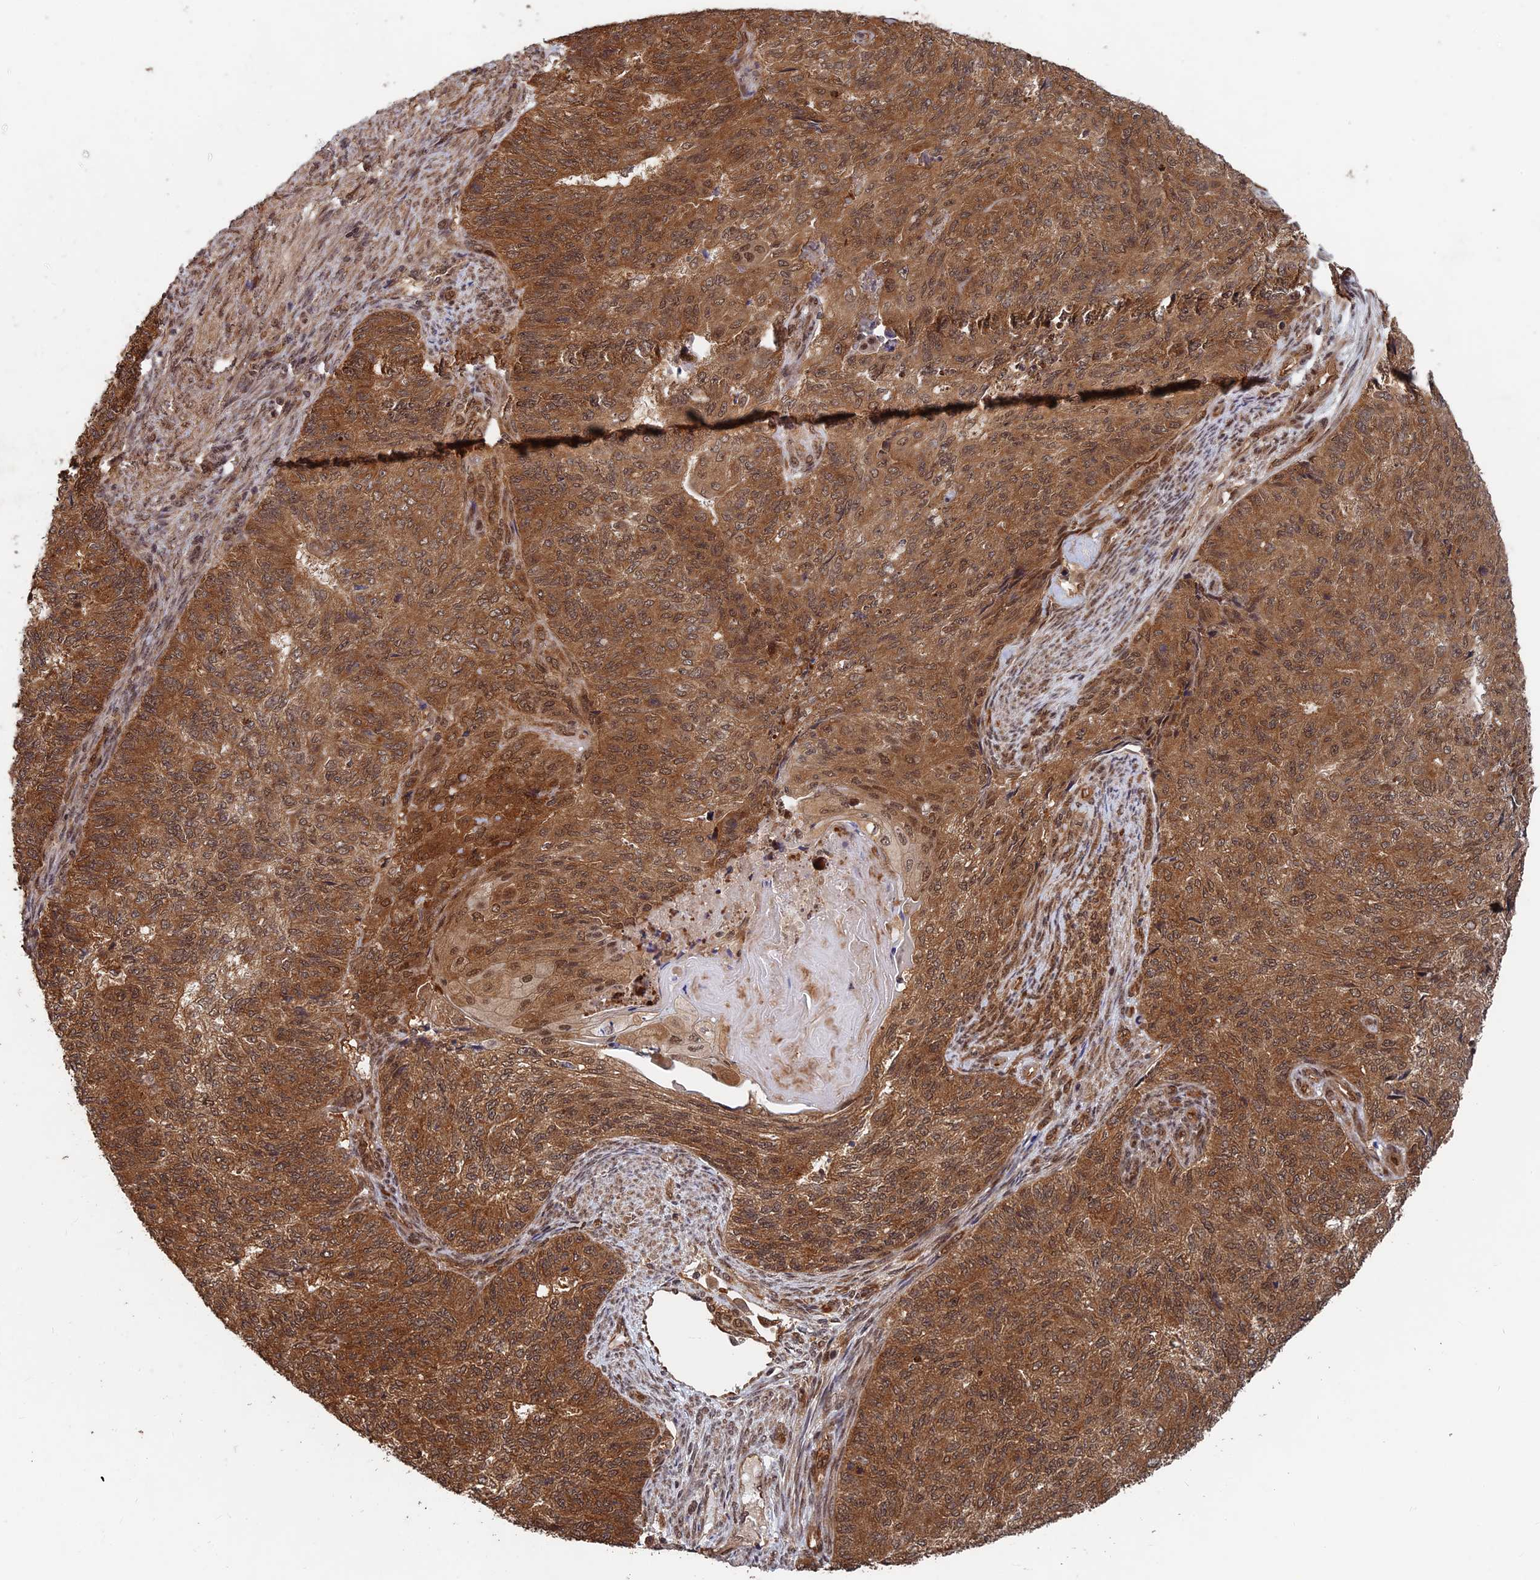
{"staining": {"intensity": "moderate", "quantity": ">75%", "location": "cytoplasmic/membranous,nuclear"}, "tissue": "endometrial cancer", "cell_type": "Tumor cells", "image_type": "cancer", "snomed": [{"axis": "morphology", "description": "Adenocarcinoma, NOS"}, {"axis": "topography", "description": "Endometrium"}], "caption": "Endometrial cancer (adenocarcinoma) tissue reveals moderate cytoplasmic/membranous and nuclear expression in about >75% of tumor cells", "gene": "FAM53C", "patient": {"sex": "female", "age": 32}}